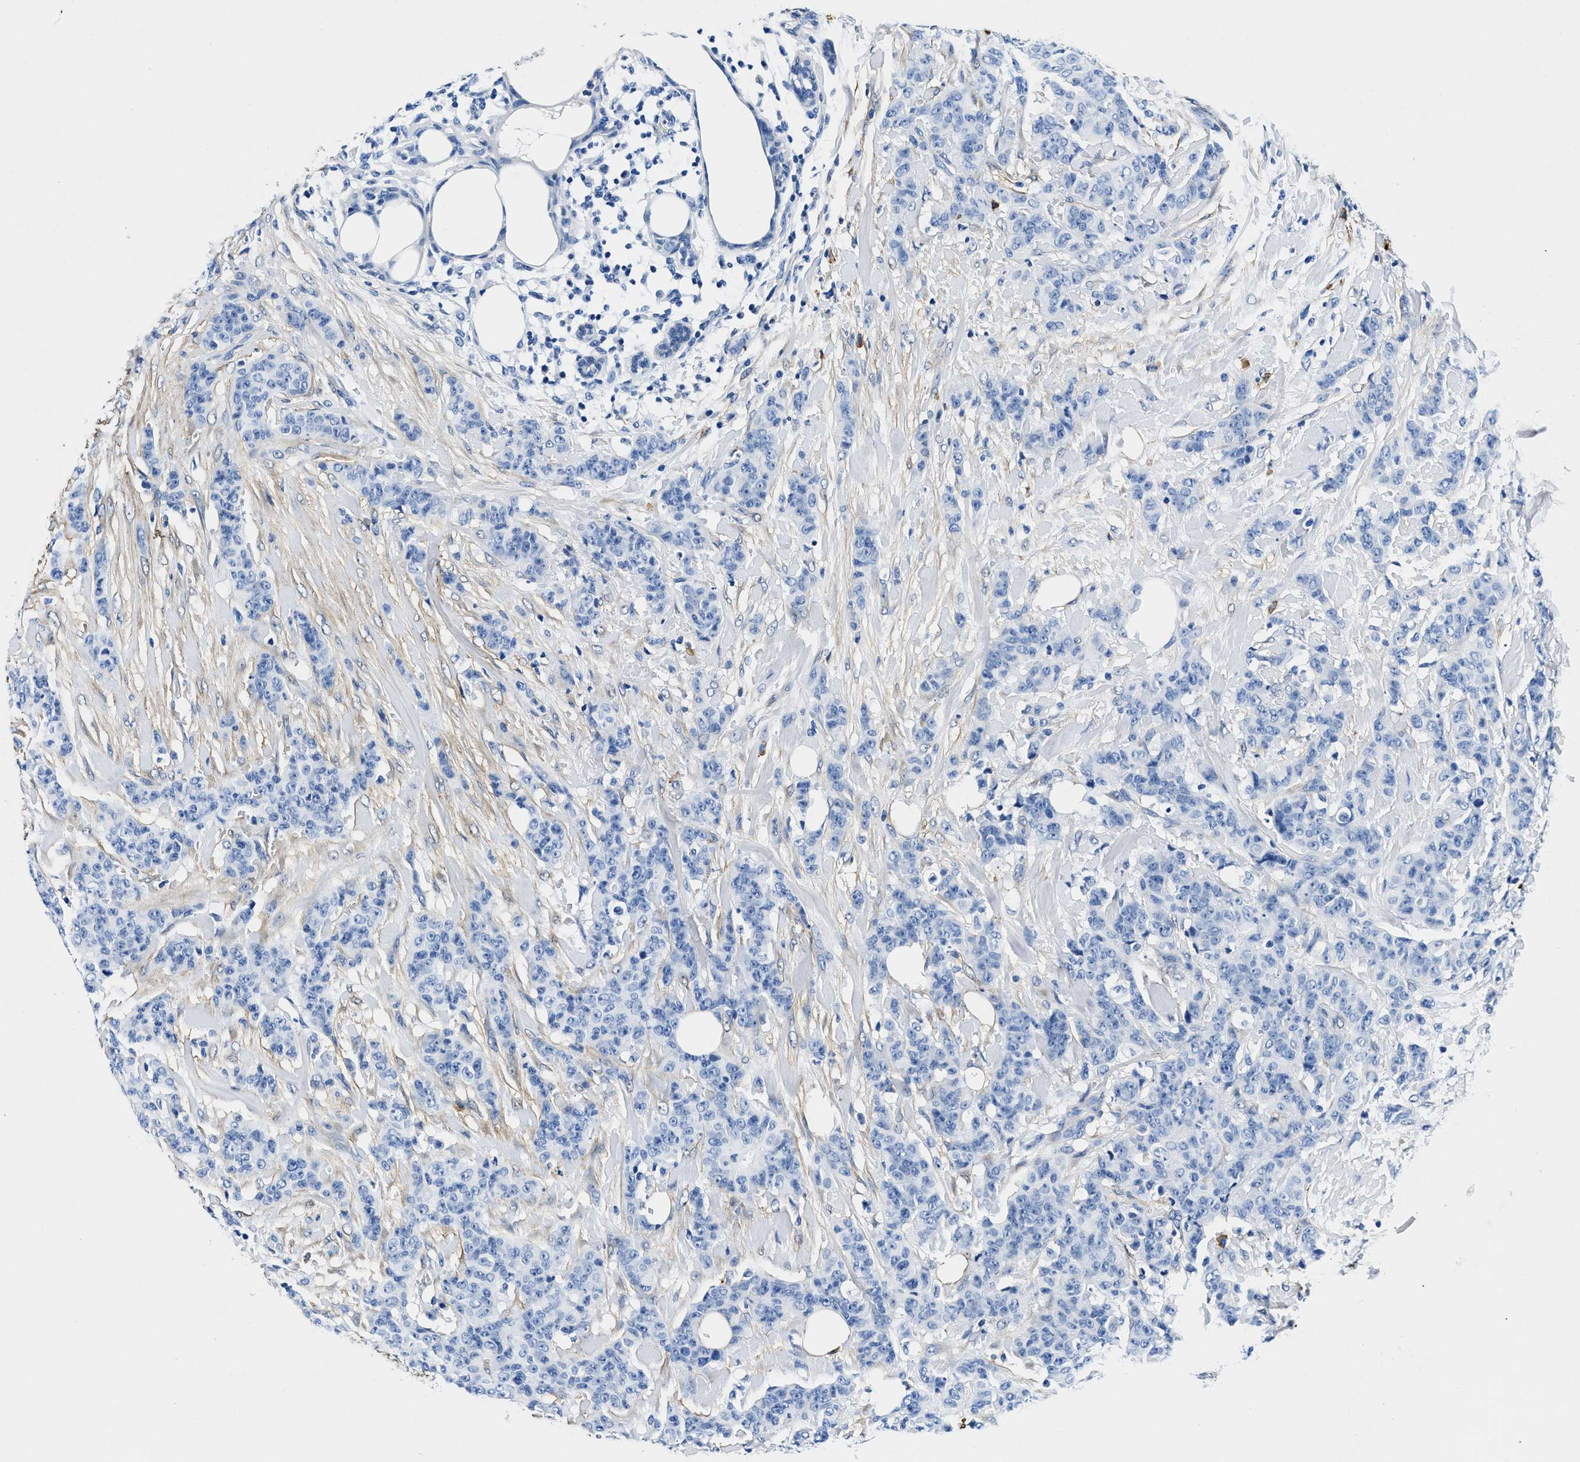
{"staining": {"intensity": "negative", "quantity": "none", "location": "none"}, "tissue": "breast cancer", "cell_type": "Tumor cells", "image_type": "cancer", "snomed": [{"axis": "morphology", "description": "Normal tissue, NOS"}, {"axis": "morphology", "description": "Duct carcinoma"}, {"axis": "topography", "description": "Breast"}], "caption": "The immunohistochemistry (IHC) micrograph has no significant positivity in tumor cells of intraductal carcinoma (breast) tissue.", "gene": "TEX261", "patient": {"sex": "female", "age": 40}}